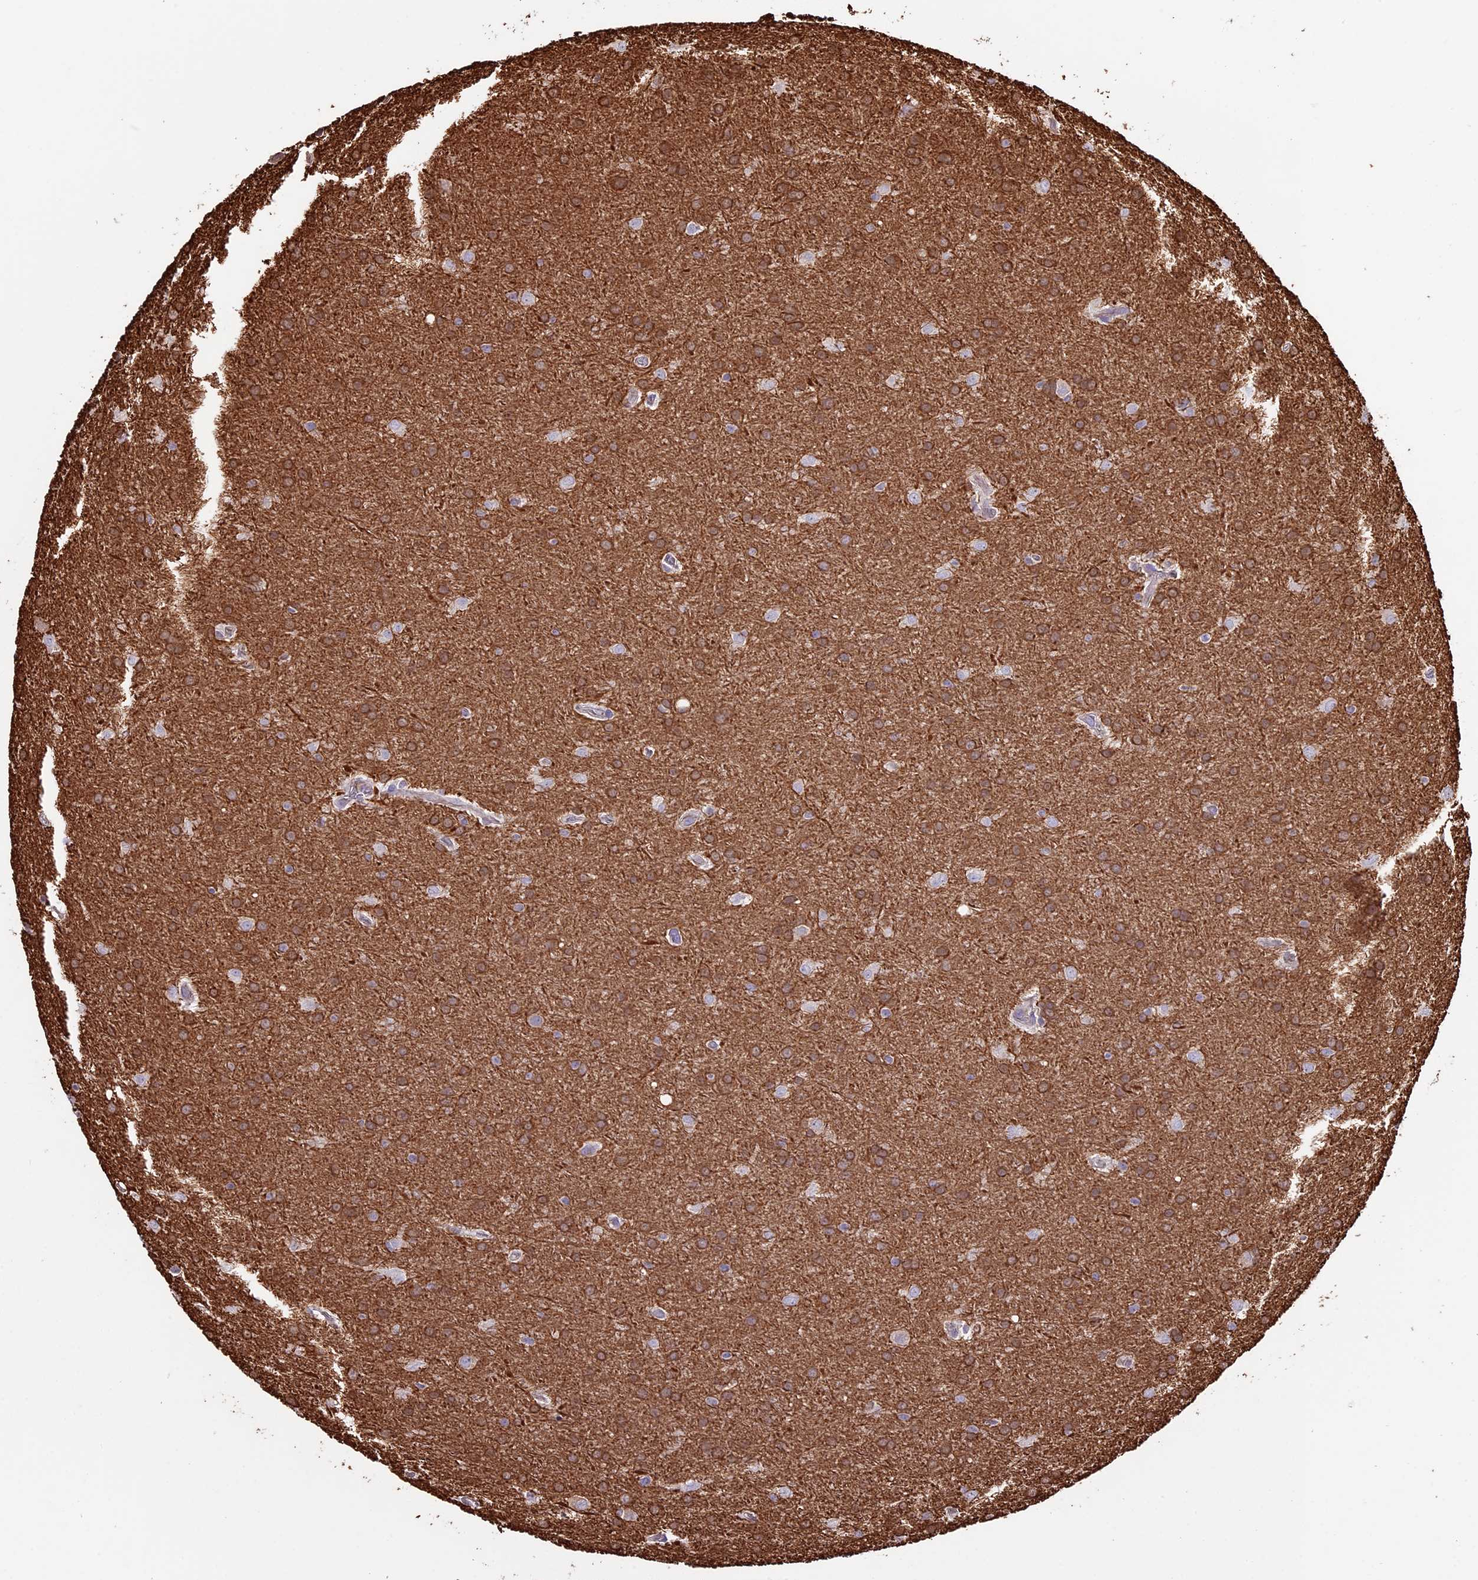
{"staining": {"intensity": "moderate", "quantity": ">75%", "location": "cytoplasmic/membranous"}, "tissue": "glioma", "cell_type": "Tumor cells", "image_type": "cancer", "snomed": [{"axis": "morphology", "description": "Glioma, malignant, Low grade"}, {"axis": "topography", "description": "Brain"}], "caption": "This micrograph shows IHC staining of low-grade glioma (malignant), with medium moderate cytoplasmic/membranous staining in approximately >75% of tumor cells.", "gene": "VWA3A", "patient": {"sex": "female", "age": 32}}